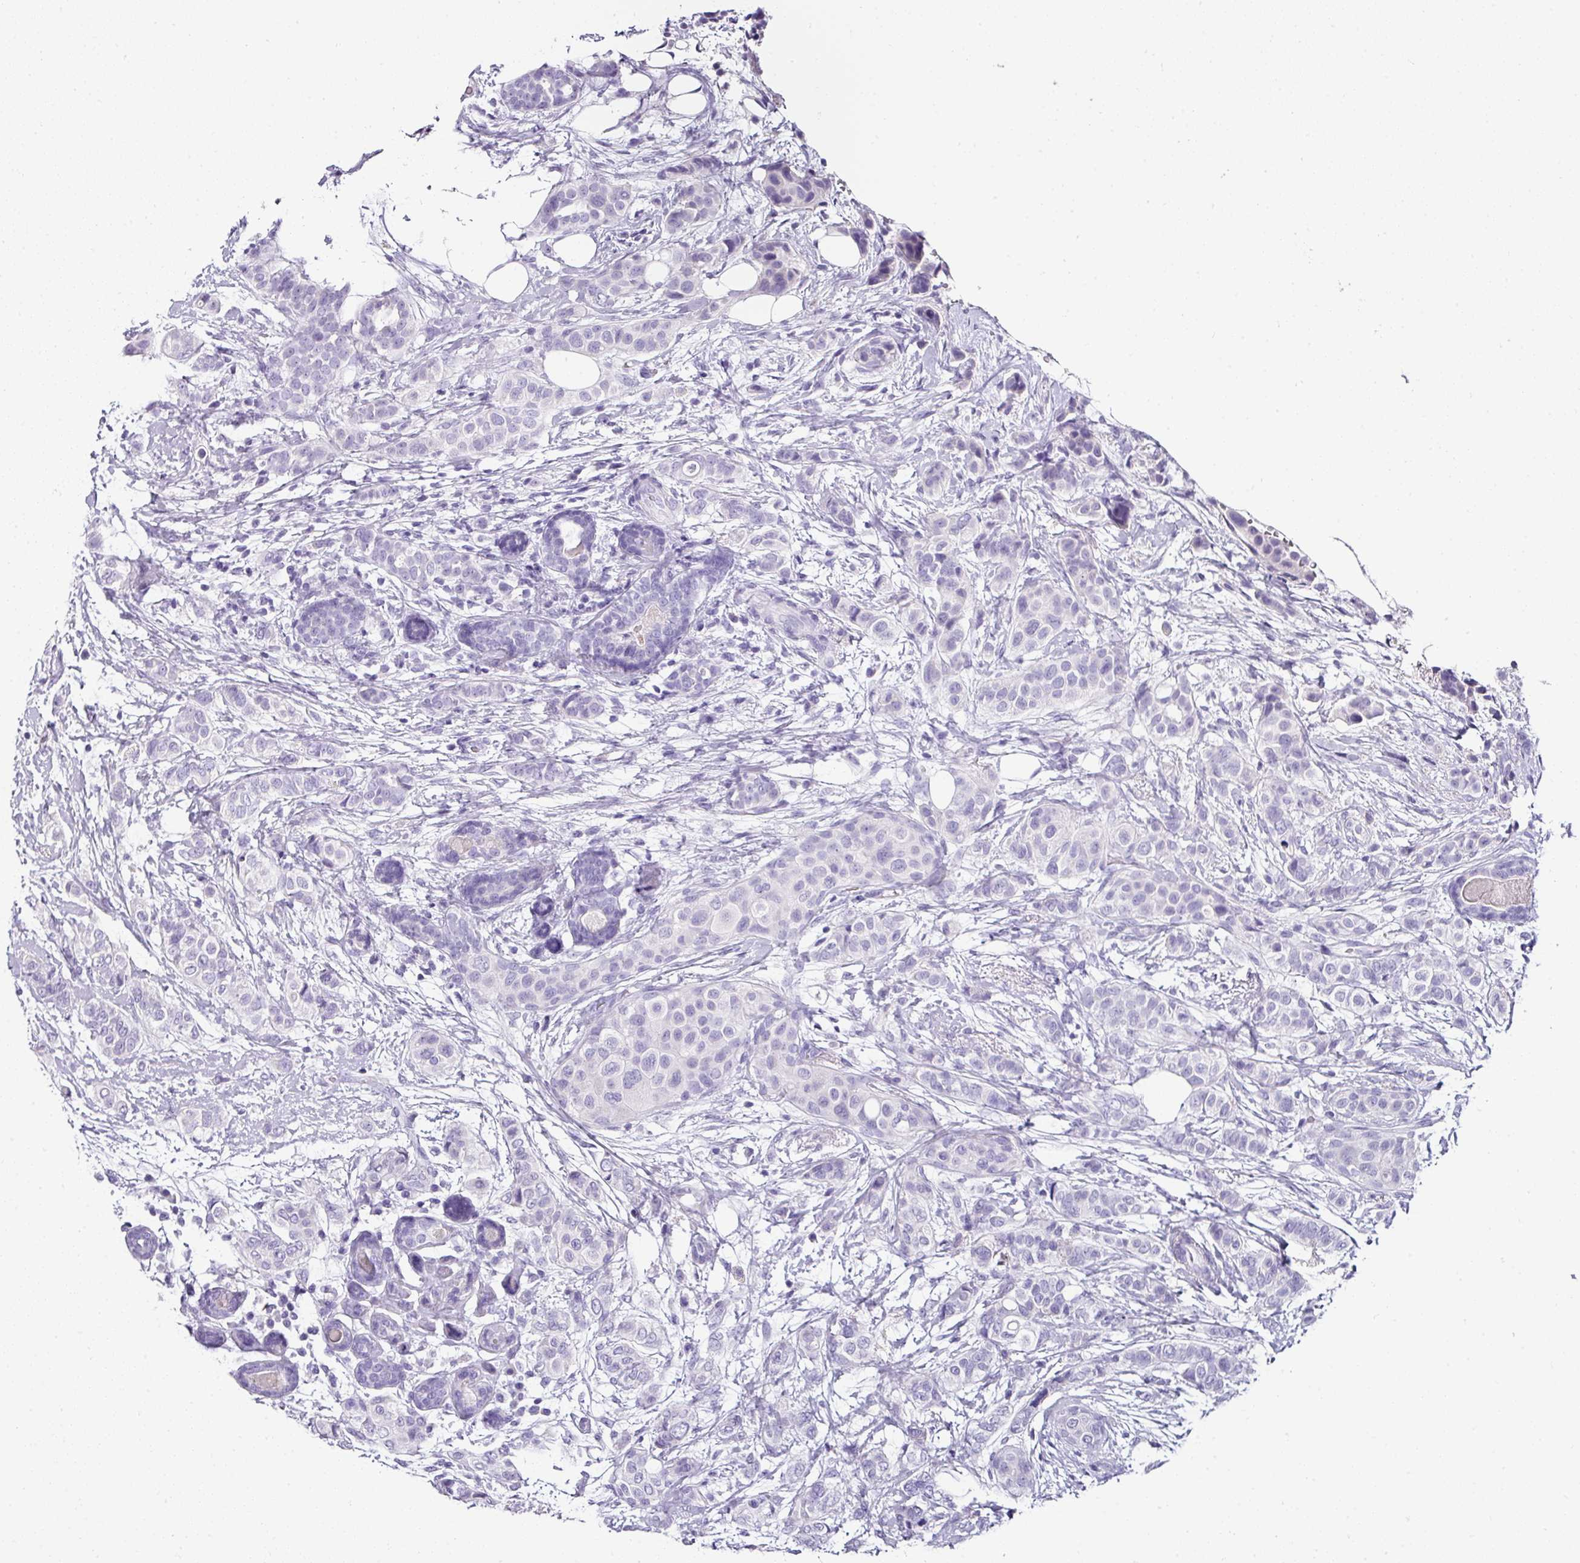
{"staining": {"intensity": "negative", "quantity": "none", "location": "none"}, "tissue": "breast cancer", "cell_type": "Tumor cells", "image_type": "cancer", "snomed": [{"axis": "morphology", "description": "Lobular carcinoma"}, {"axis": "topography", "description": "Breast"}], "caption": "Immunohistochemistry photomicrograph of lobular carcinoma (breast) stained for a protein (brown), which reveals no positivity in tumor cells.", "gene": "NAPSA", "patient": {"sex": "female", "age": 51}}